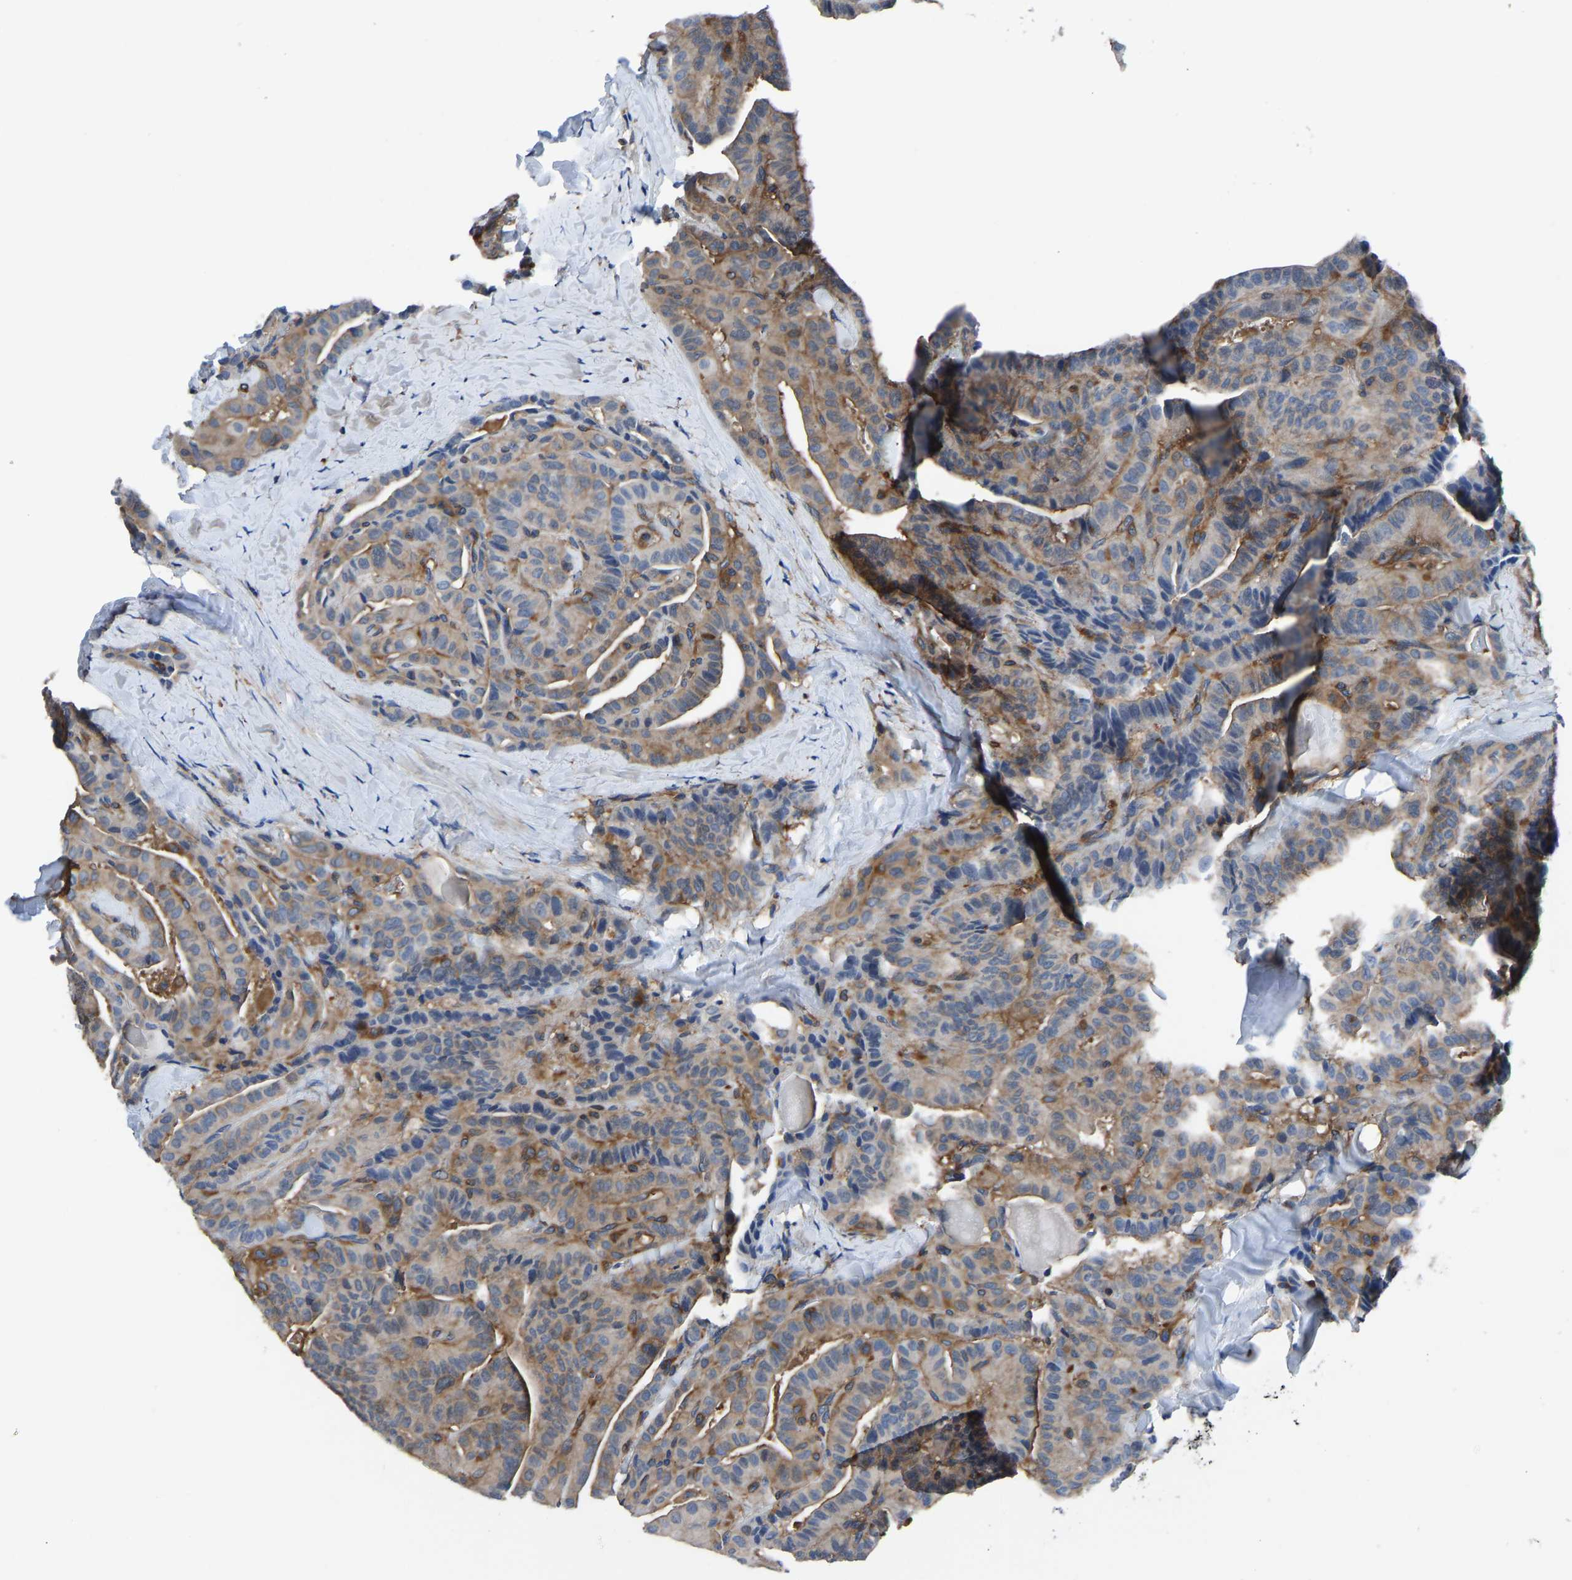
{"staining": {"intensity": "moderate", "quantity": ">75%", "location": "cytoplasmic/membranous"}, "tissue": "thyroid cancer", "cell_type": "Tumor cells", "image_type": "cancer", "snomed": [{"axis": "morphology", "description": "Papillary adenocarcinoma, NOS"}, {"axis": "topography", "description": "Thyroid gland"}], "caption": "Immunohistochemistry (IHC) of human thyroid cancer displays medium levels of moderate cytoplasmic/membranous expression in approximately >75% of tumor cells.", "gene": "PRKAR1A", "patient": {"sex": "male", "age": 77}}